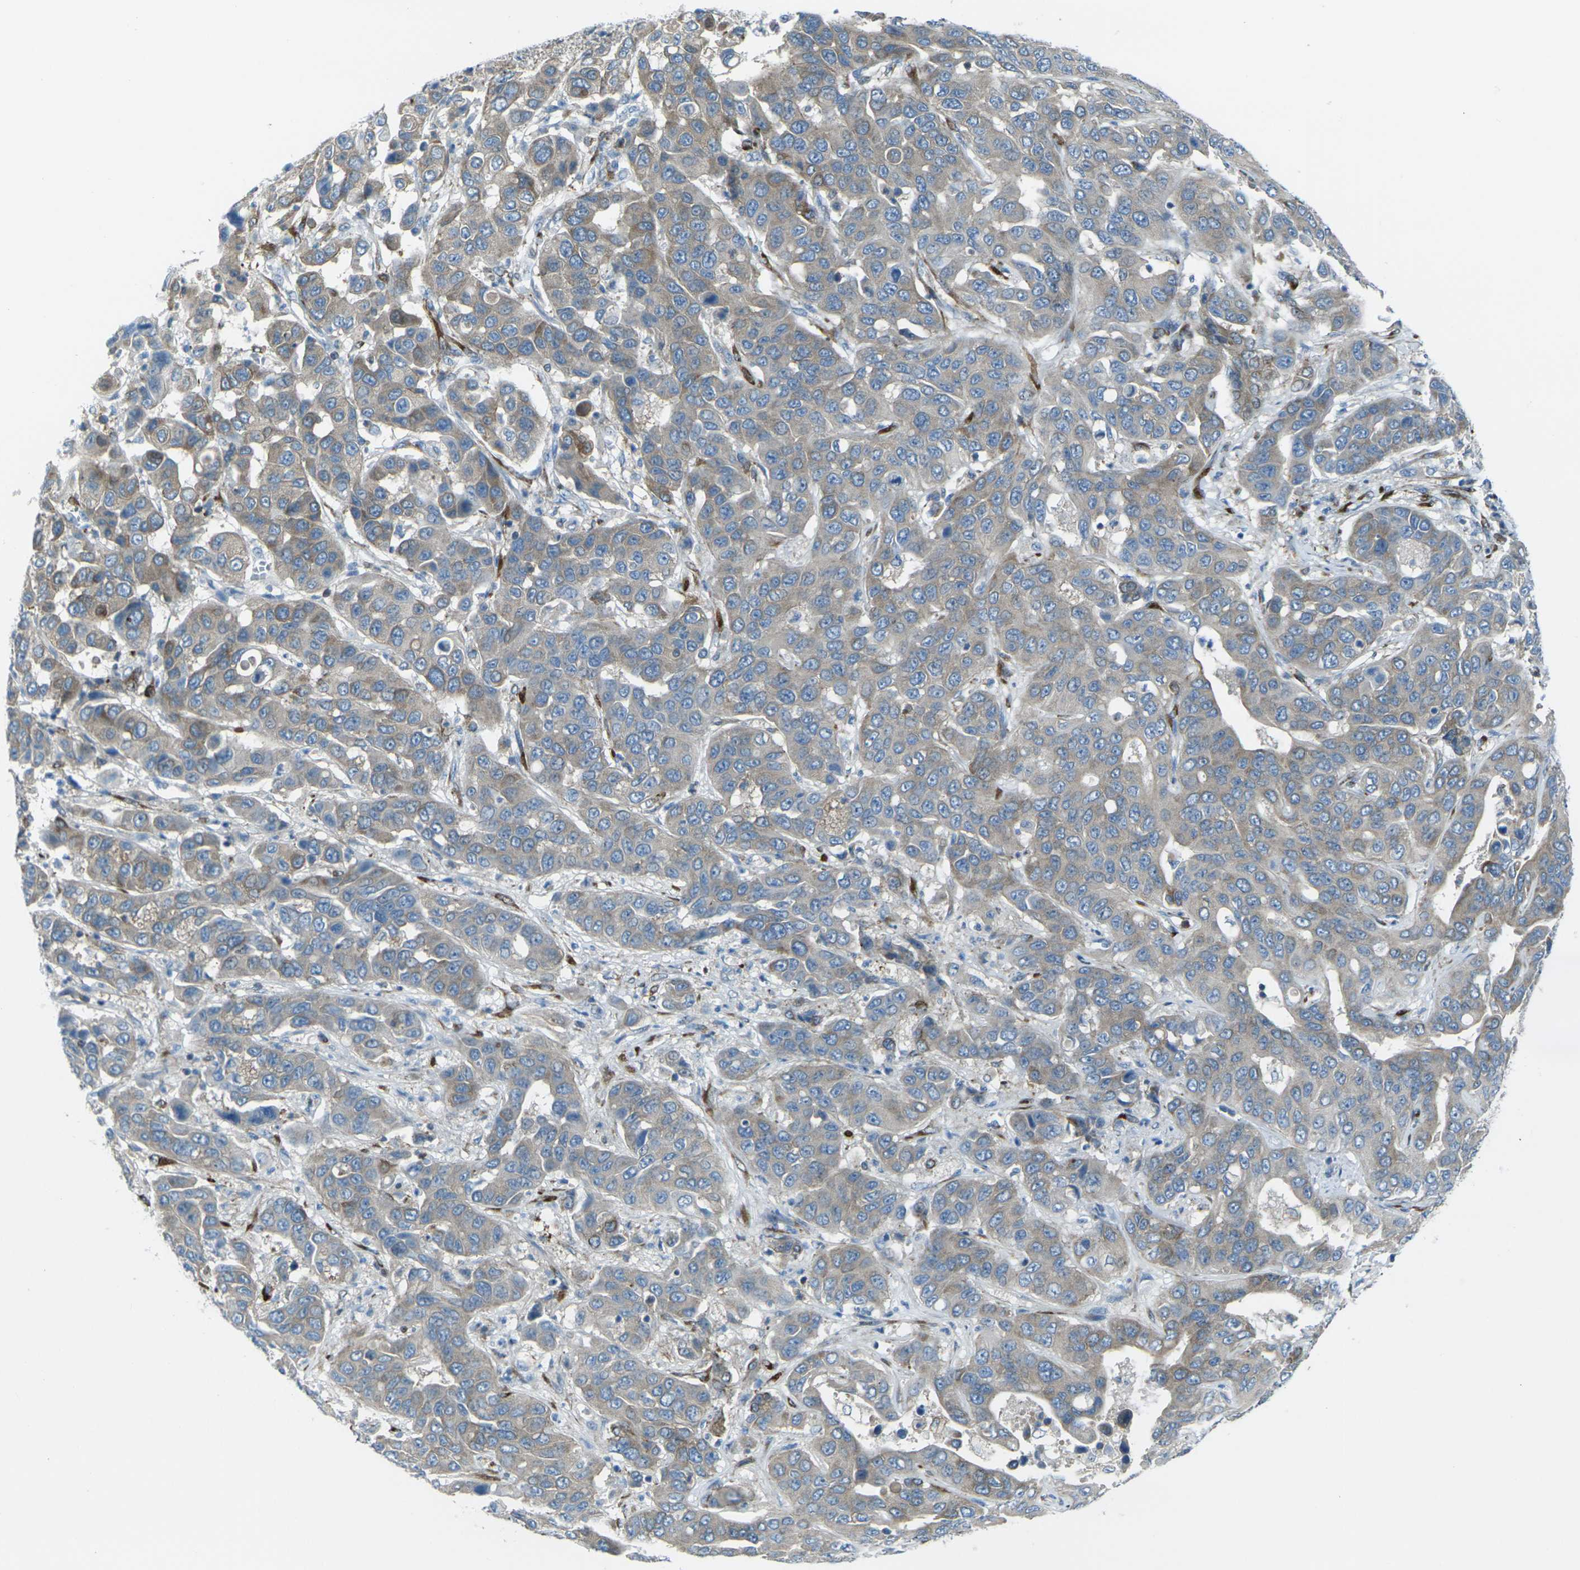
{"staining": {"intensity": "moderate", "quantity": "<25%", "location": "cytoplasmic/membranous"}, "tissue": "liver cancer", "cell_type": "Tumor cells", "image_type": "cancer", "snomed": [{"axis": "morphology", "description": "Cholangiocarcinoma"}, {"axis": "topography", "description": "Liver"}], "caption": "Immunohistochemistry (IHC) histopathology image of neoplastic tissue: liver cholangiocarcinoma stained using IHC displays low levels of moderate protein expression localized specifically in the cytoplasmic/membranous of tumor cells, appearing as a cytoplasmic/membranous brown color.", "gene": "CELSR2", "patient": {"sex": "female", "age": 52}}